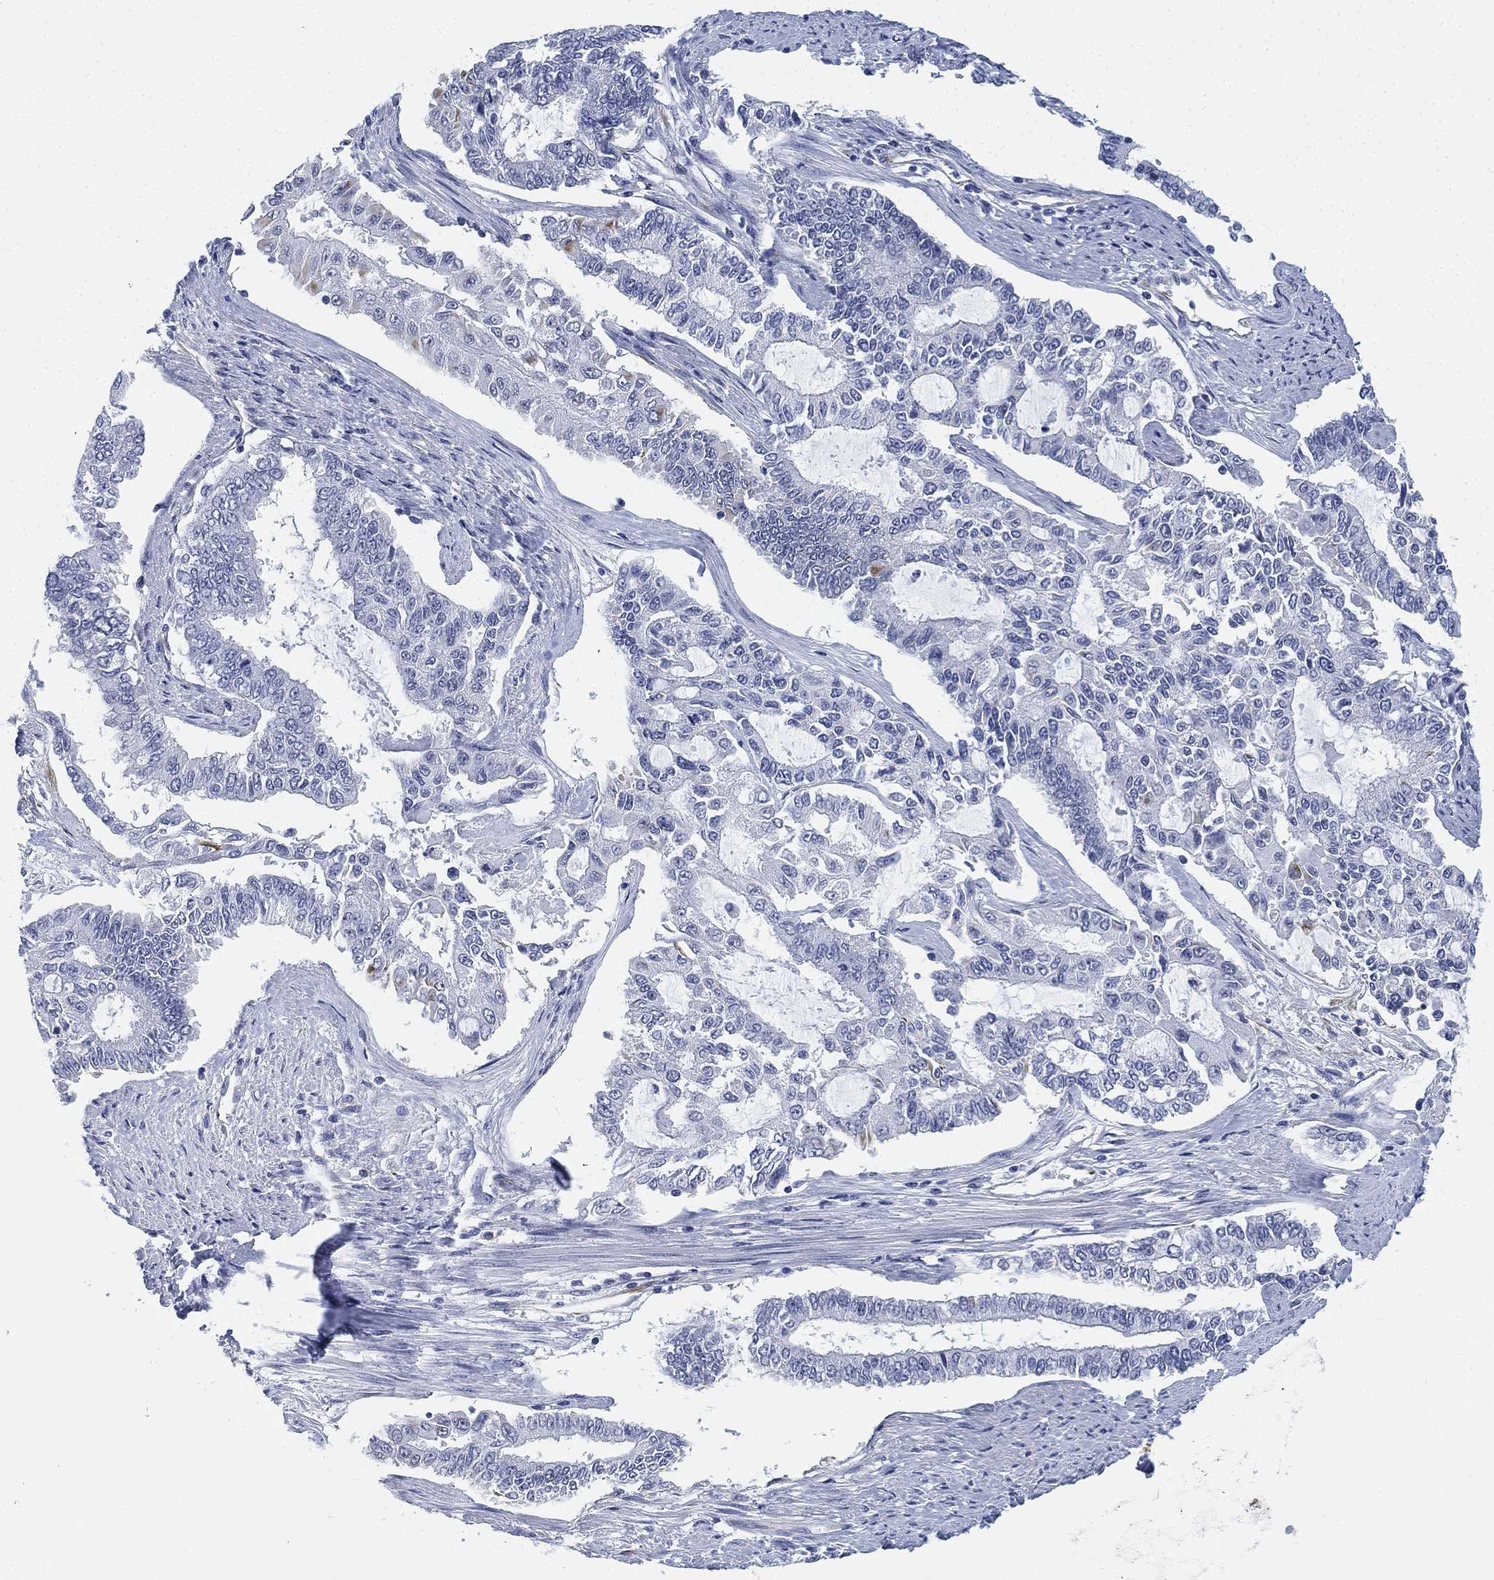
{"staining": {"intensity": "negative", "quantity": "none", "location": "none"}, "tissue": "endometrial cancer", "cell_type": "Tumor cells", "image_type": "cancer", "snomed": [{"axis": "morphology", "description": "Adenocarcinoma, NOS"}, {"axis": "topography", "description": "Uterus"}], "caption": "Protein analysis of adenocarcinoma (endometrial) demonstrates no significant expression in tumor cells.", "gene": "PSKH2", "patient": {"sex": "female", "age": 59}}